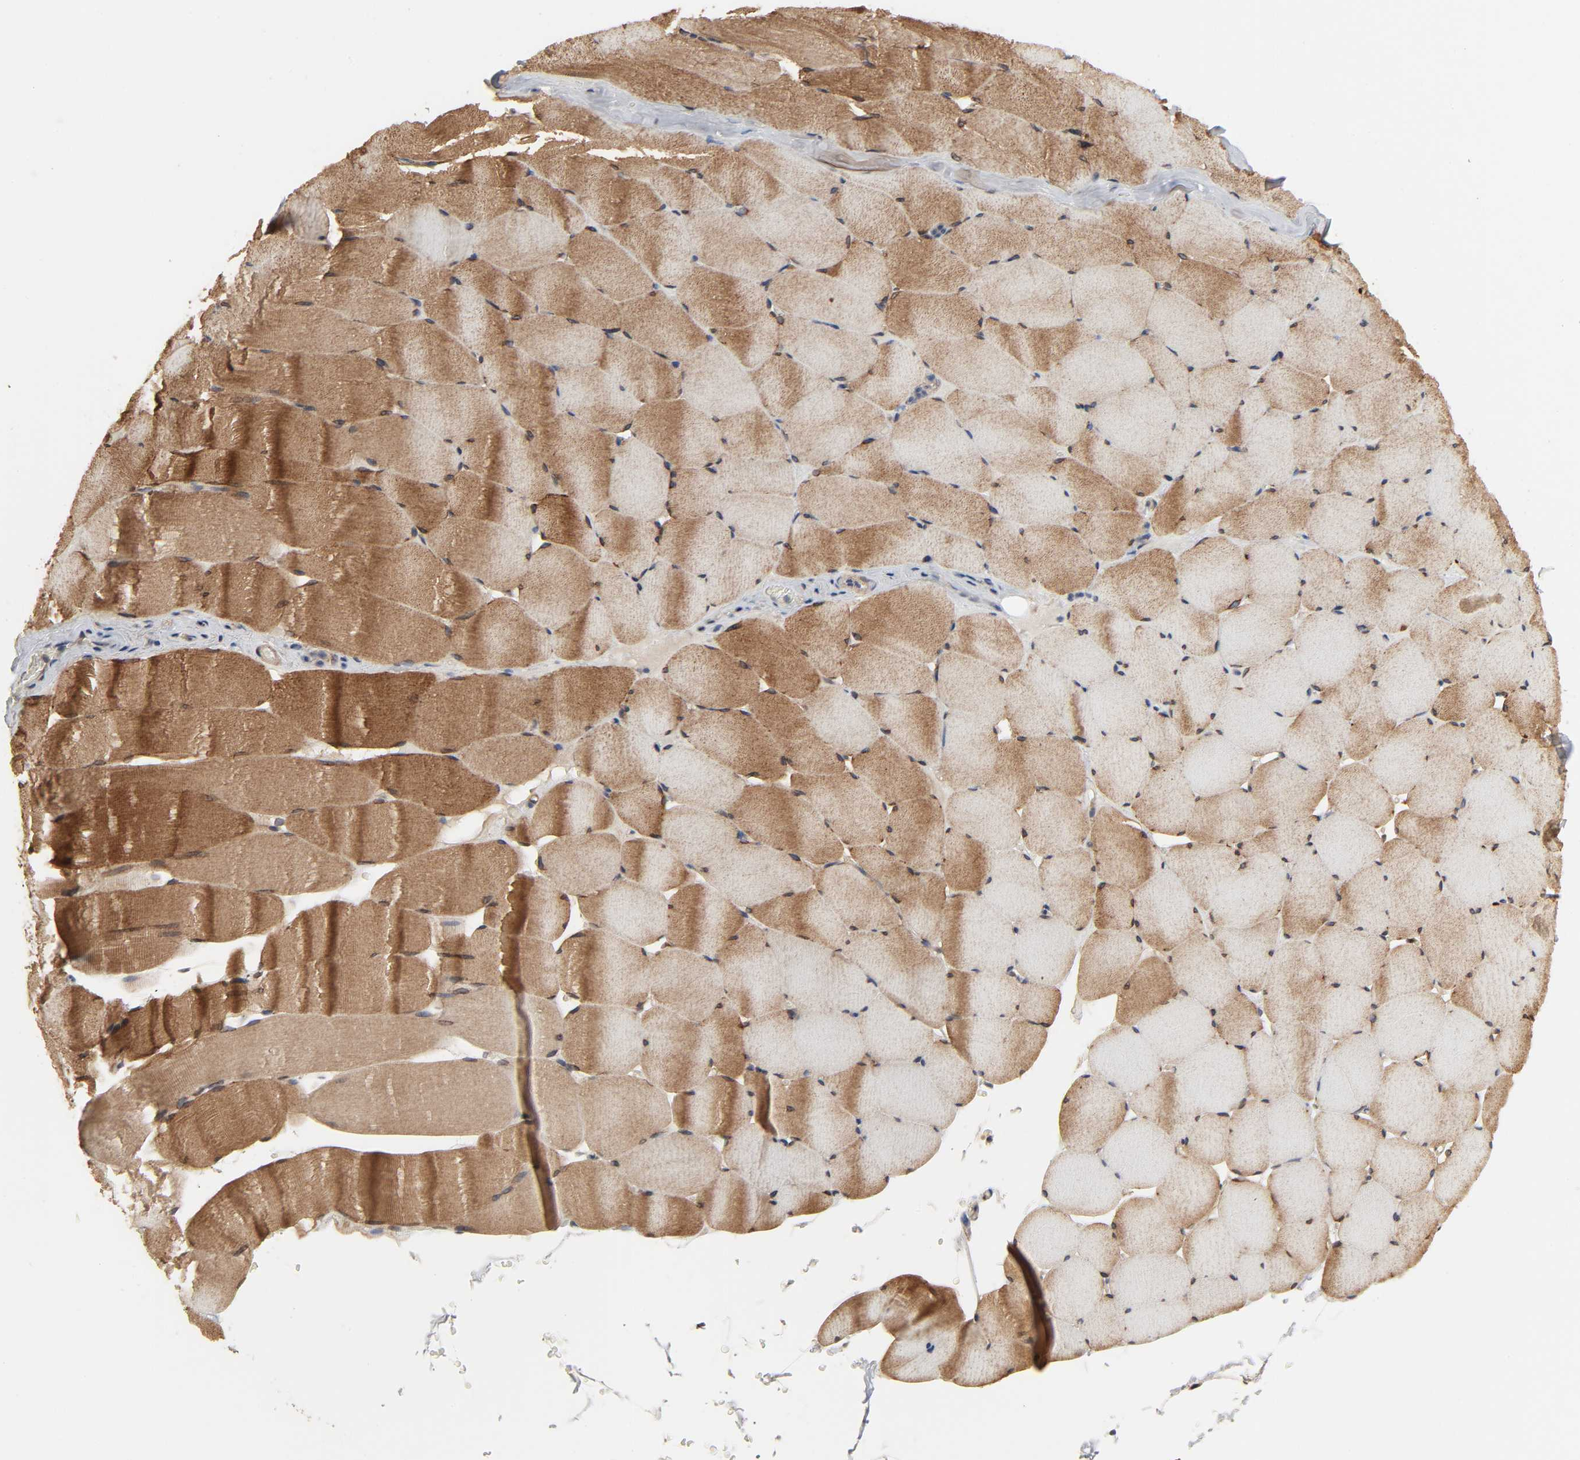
{"staining": {"intensity": "moderate", "quantity": ">75%", "location": "cytoplasmic/membranous"}, "tissue": "skeletal muscle", "cell_type": "Myocytes", "image_type": "normal", "snomed": [{"axis": "morphology", "description": "Normal tissue, NOS"}, {"axis": "topography", "description": "Skeletal muscle"}], "caption": "This is an image of immunohistochemistry staining of unremarkable skeletal muscle, which shows moderate staining in the cytoplasmic/membranous of myocytes.", "gene": "NDRG2", "patient": {"sex": "male", "age": 62}}